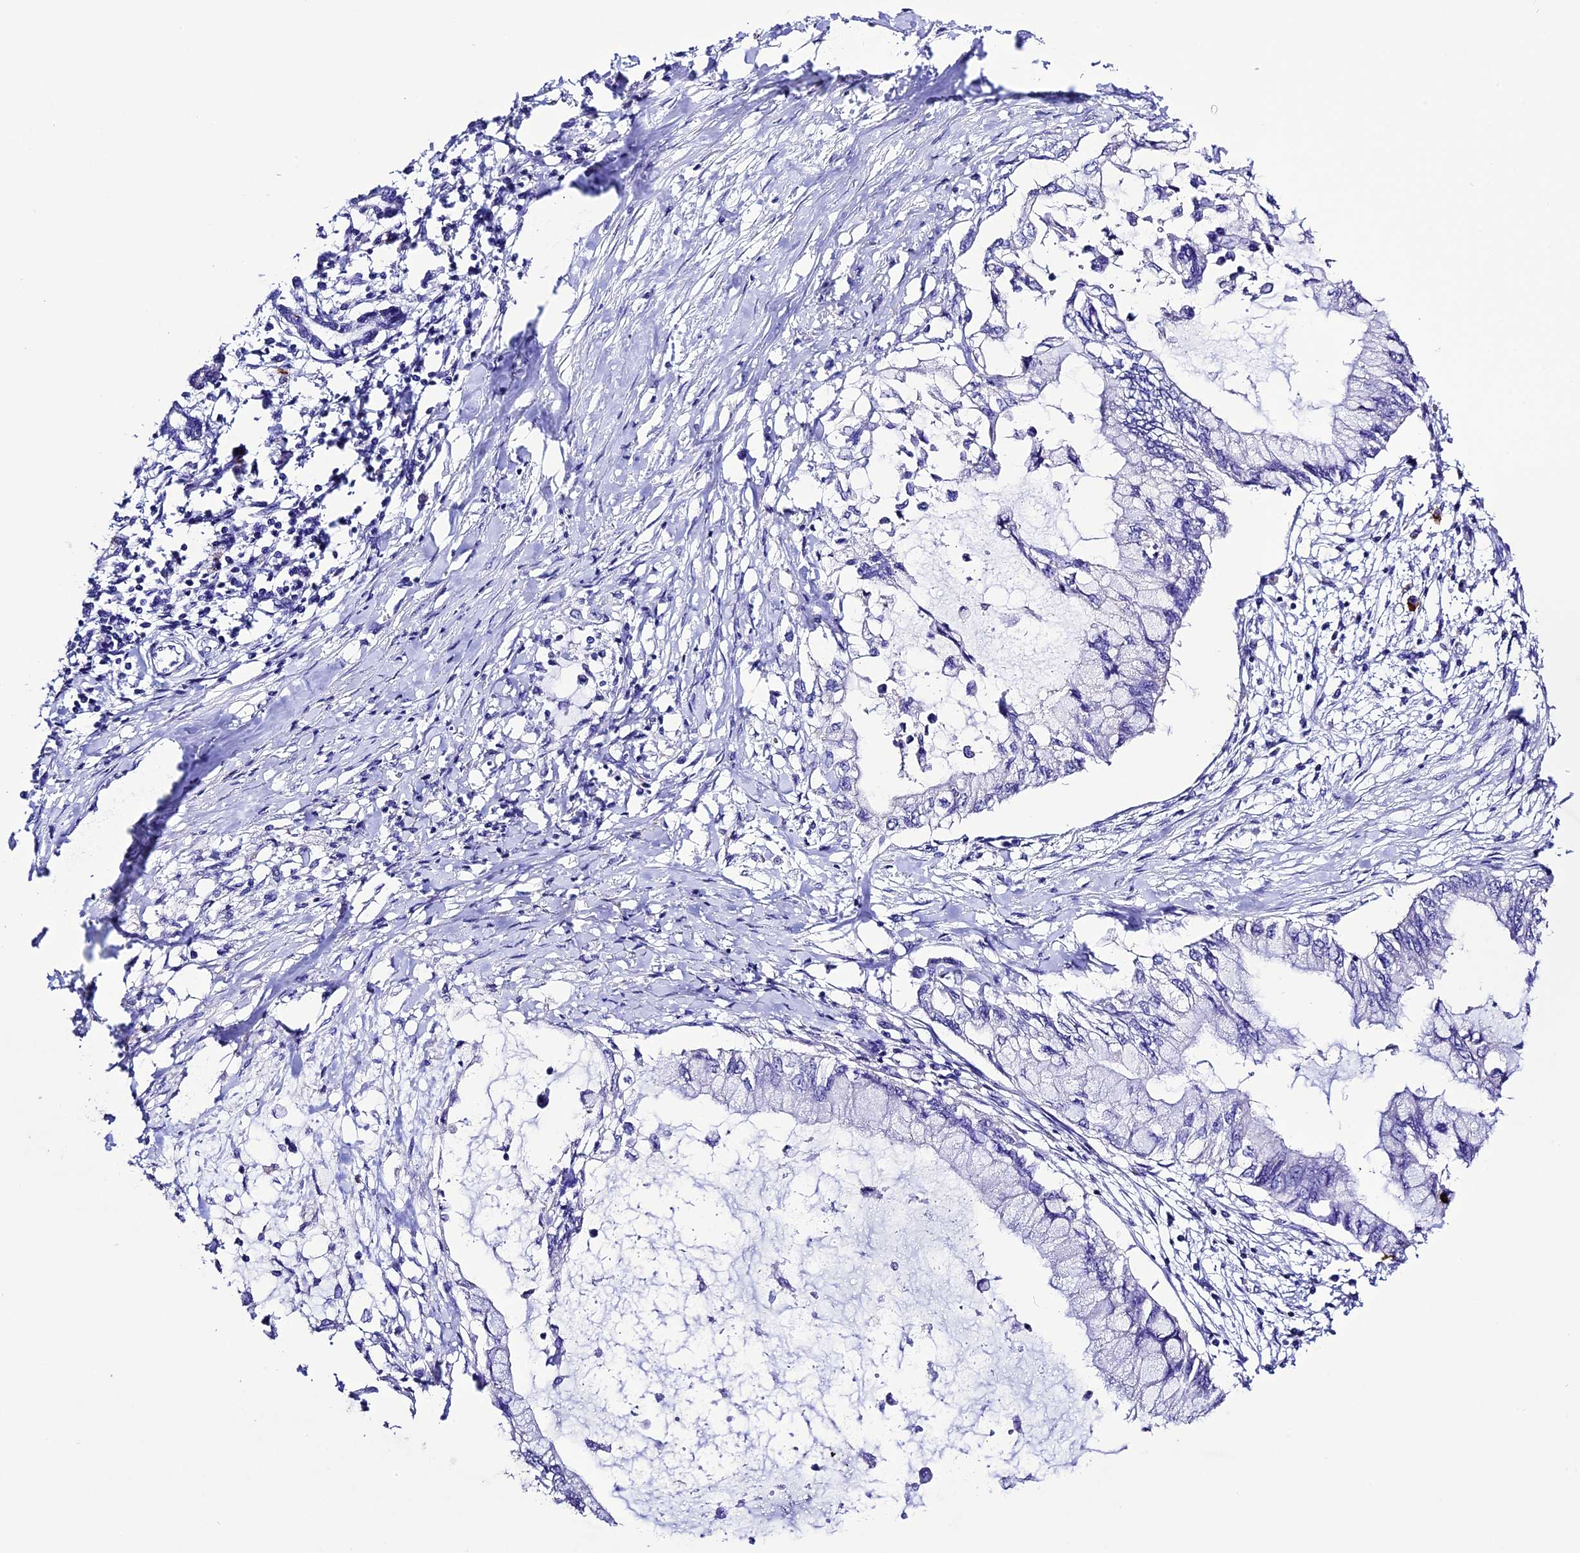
{"staining": {"intensity": "negative", "quantity": "none", "location": "none"}, "tissue": "pancreatic cancer", "cell_type": "Tumor cells", "image_type": "cancer", "snomed": [{"axis": "morphology", "description": "Adenocarcinoma, NOS"}, {"axis": "topography", "description": "Pancreas"}], "caption": "IHC photomicrograph of neoplastic tissue: human pancreatic cancer (adenocarcinoma) stained with DAB (3,3'-diaminobenzidine) demonstrates no significant protein positivity in tumor cells.", "gene": "DIS3L", "patient": {"sex": "male", "age": 48}}